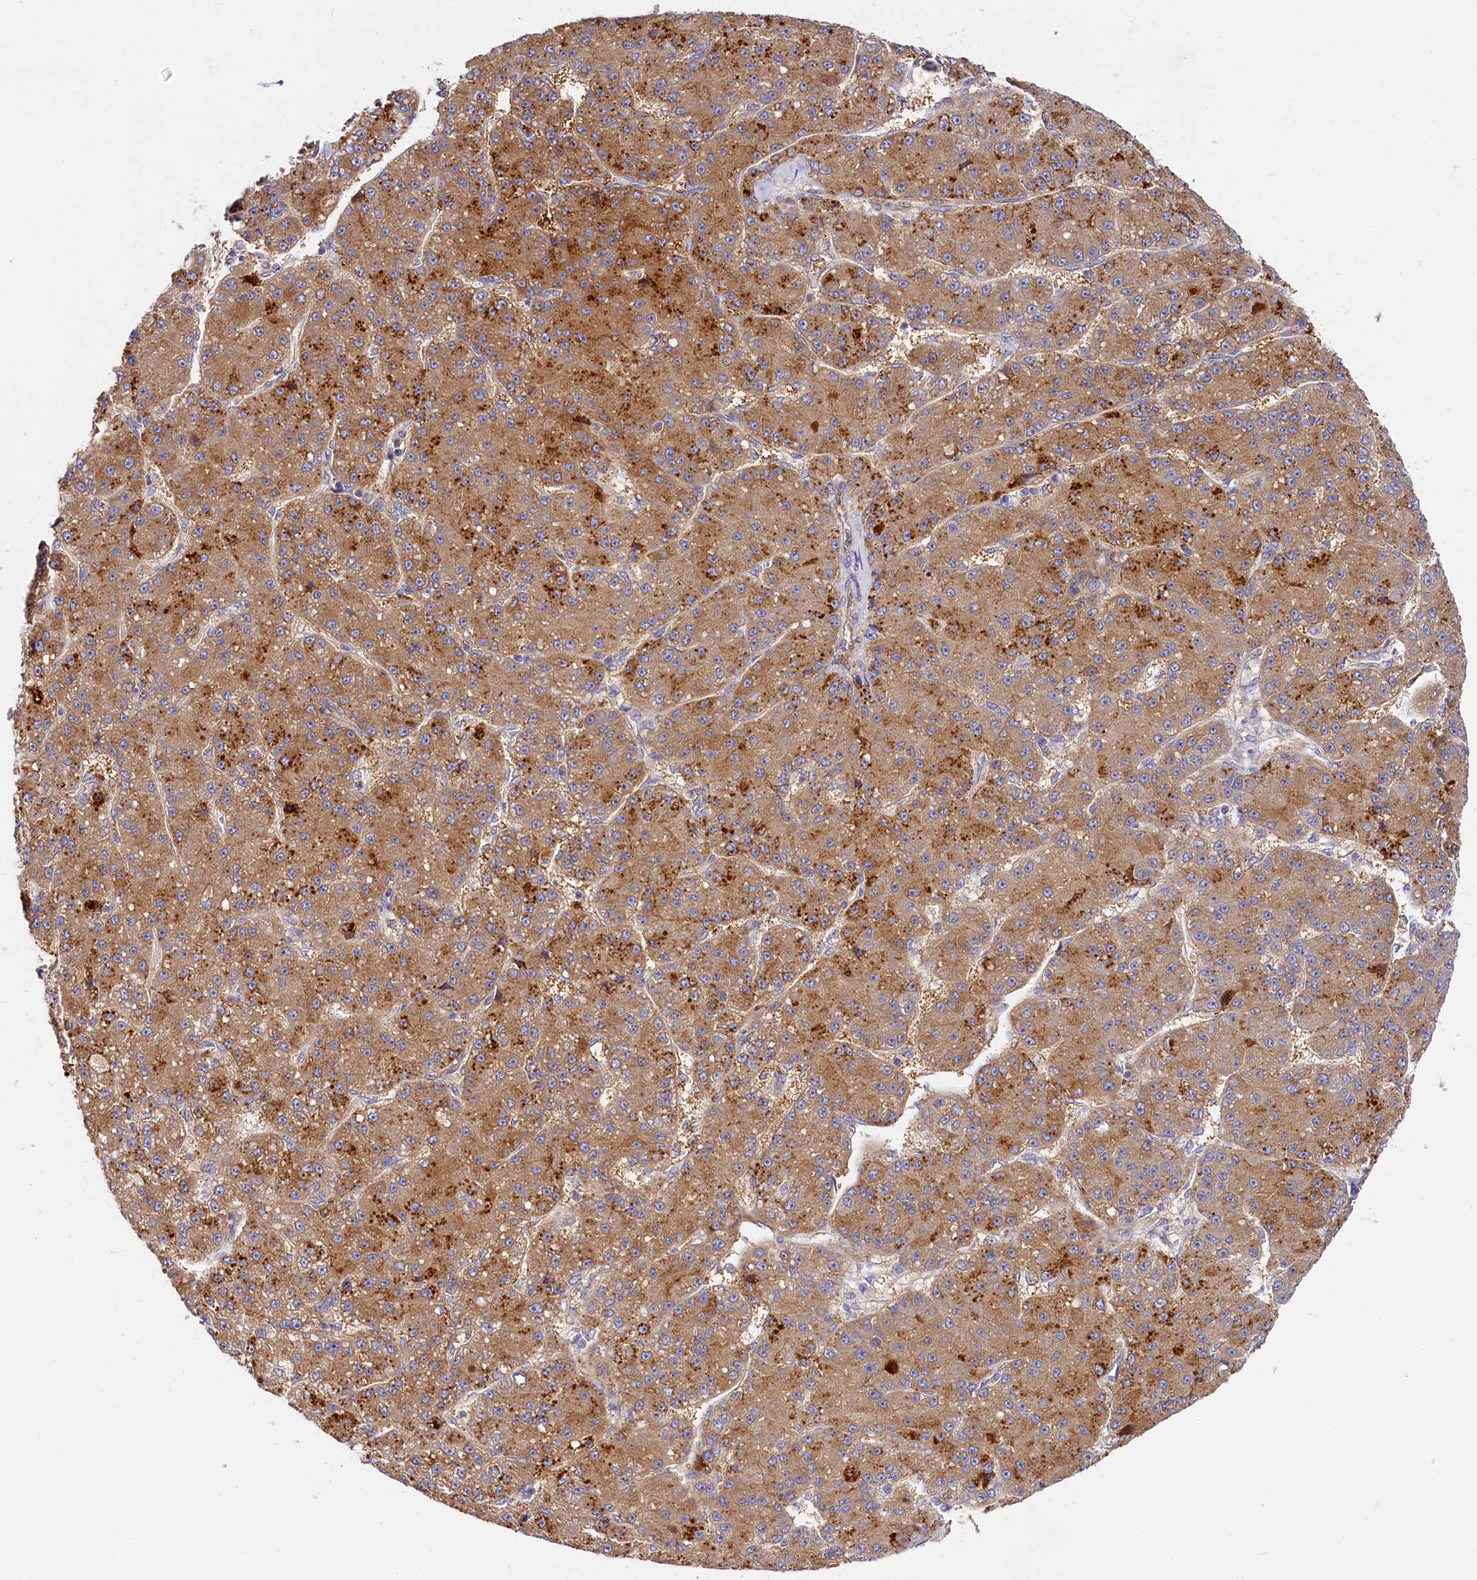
{"staining": {"intensity": "moderate", "quantity": ">75%", "location": "cytoplasmic/membranous"}, "tissue": "liver cancer", "cell_type": "Tumor cells", "image_type": "cancer", "snomed": [{"axis": "morphology", "description": "Carcinoma, Hepatocellular, NOS"}, {"axis": "topography", "description": "Liver"}], "caption": "Tumor cells exhibit medium levels of moderate cytoplasmic/membranous expression in approximately >75% of cells in liver cancer (hepatocellular carcinoma). Nuclei are stained in blue.", "gene": "KATNB1", "patient": {"sex": "male", "age": 67}}